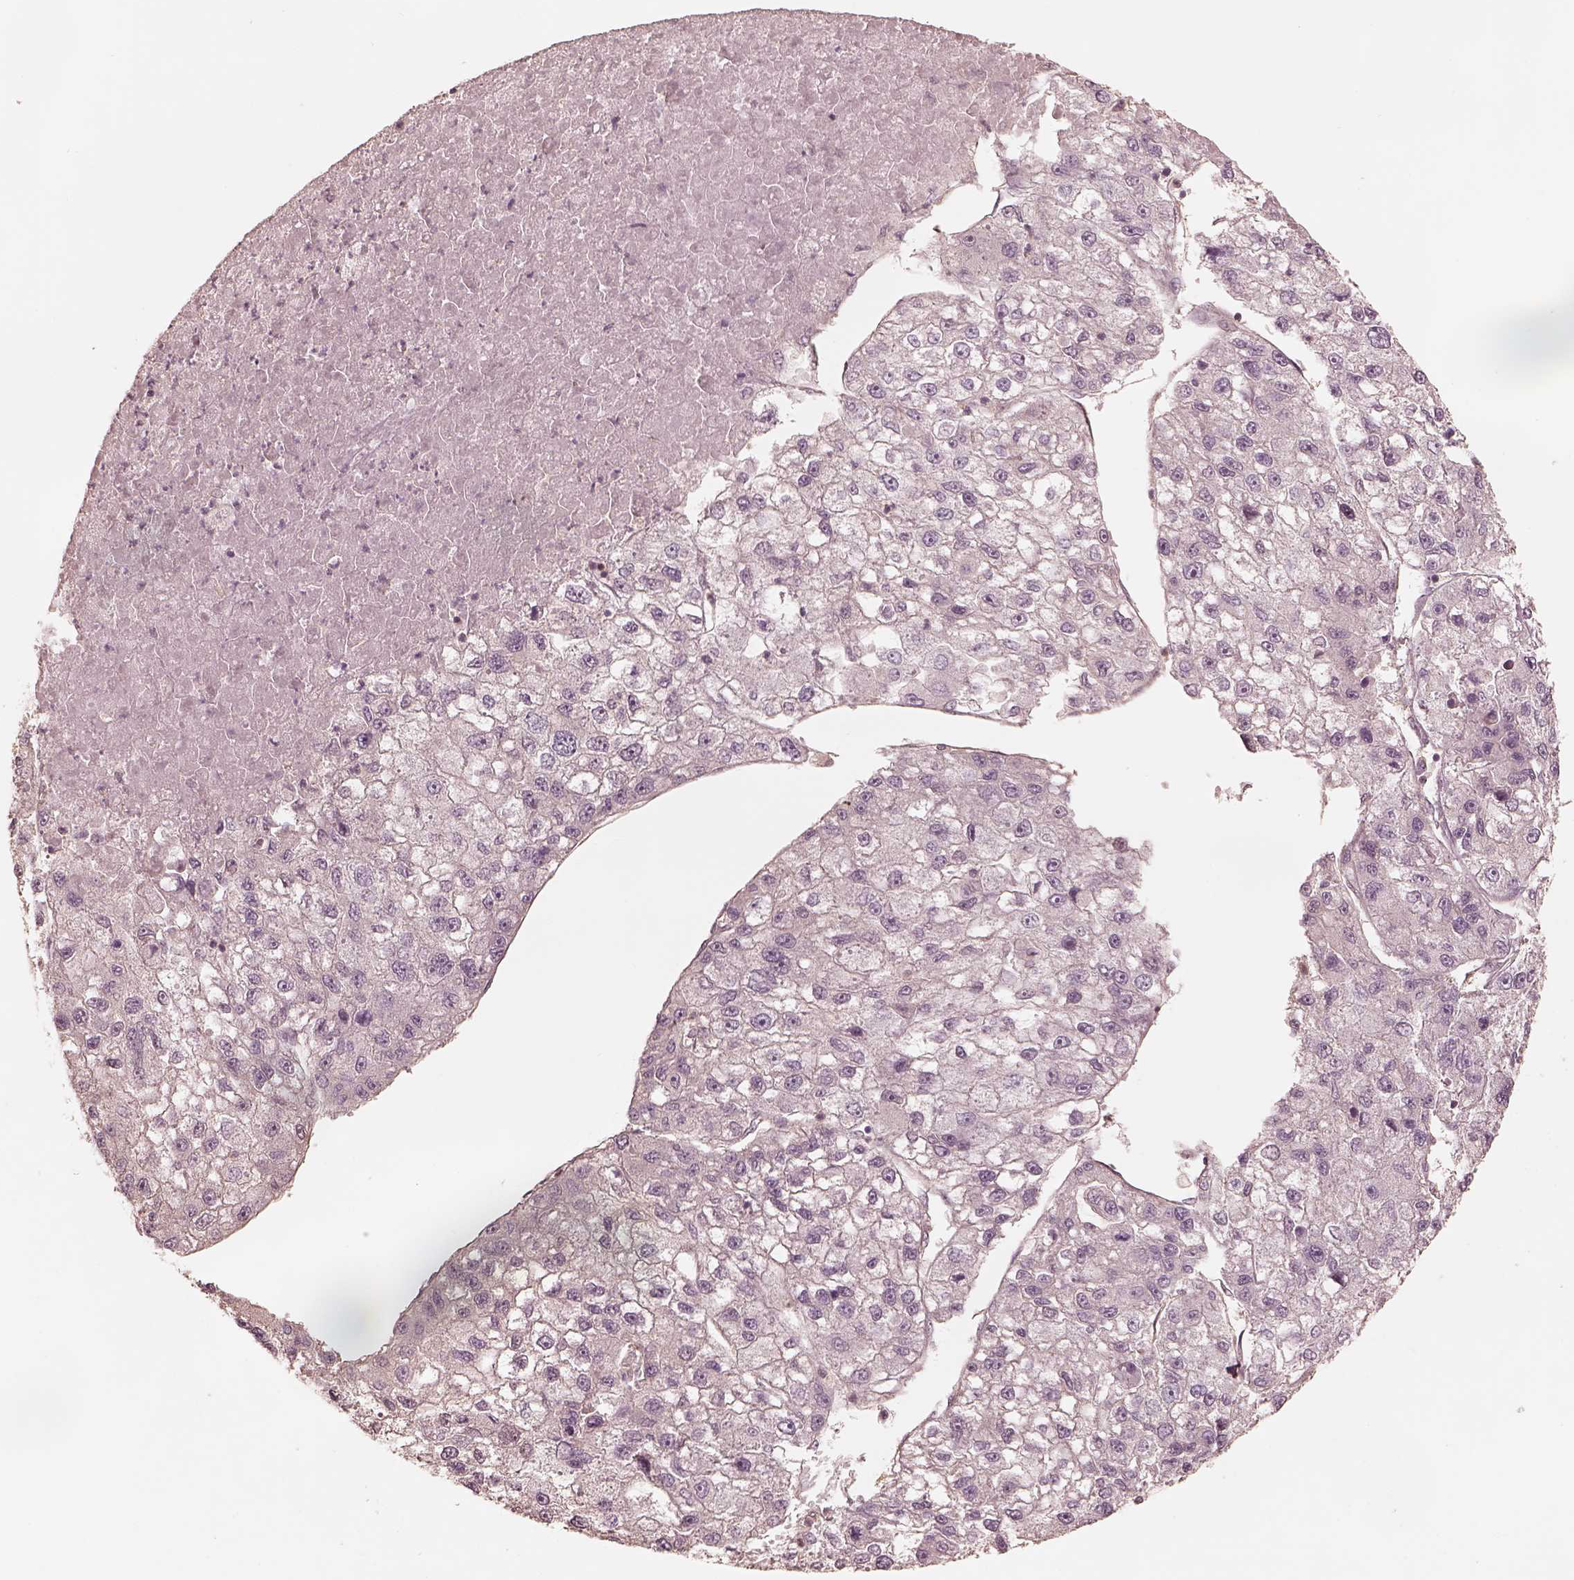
{"staining": {"intensity": "negative", "quantity": "none", "location": "none"}, "tissue": "liver cancer", "cell_type": "Tumor cells", "image_type": "cancer", "snomed": [{"axis": "morphology", "description": "Carcinoma, Hepatocellular, NOS"}, {"axis": "topography", "description": "Liver"}], "caption": "Human liver cancer (hepatocellular carcinoma) stained for a protein using immunohistochemistry shows no positivity in tumor cells.", "gene": "KIF5C", "patient": {"sex": "male", "age": 56}}